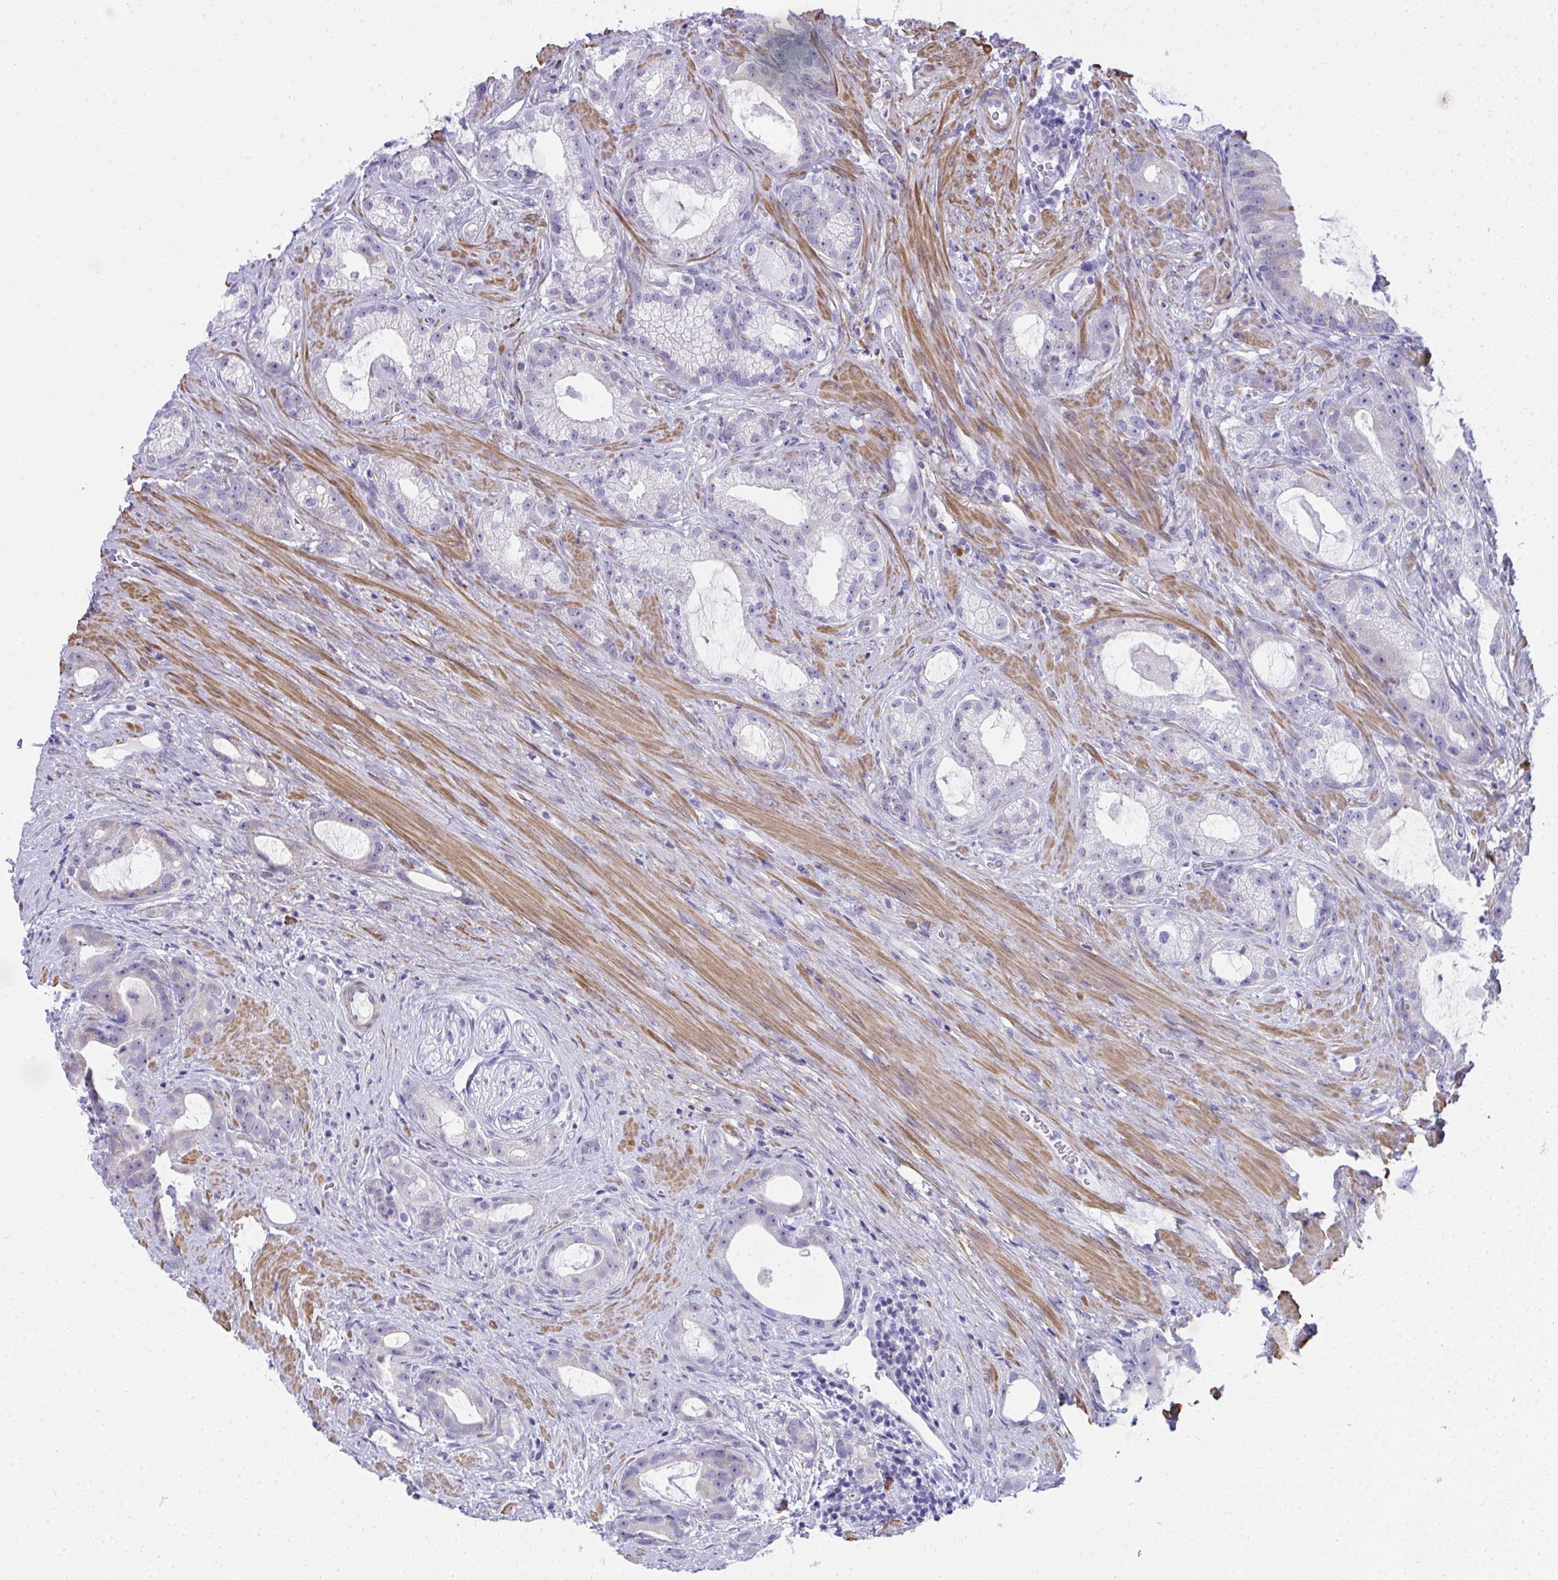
{"staining": {"intensity": "negative", "quantity": "none", "location": "none"}, "tissue": "prostate cancer", "cell_type": "Tumor cells", "image_type": "cancer", "snomed": [{"axis": "morphology", "description": "Adenocarcinoma, High grade"}, {"axis": "topography", "description": "Prostate"}], "caption": "Immunohistochemistry (IHC) of prostate adenocarcinoma (high-grade) displays no staining in tumor cells.", "gene": "PUS7L", "patient": {"sex": "male", "age": 65}}